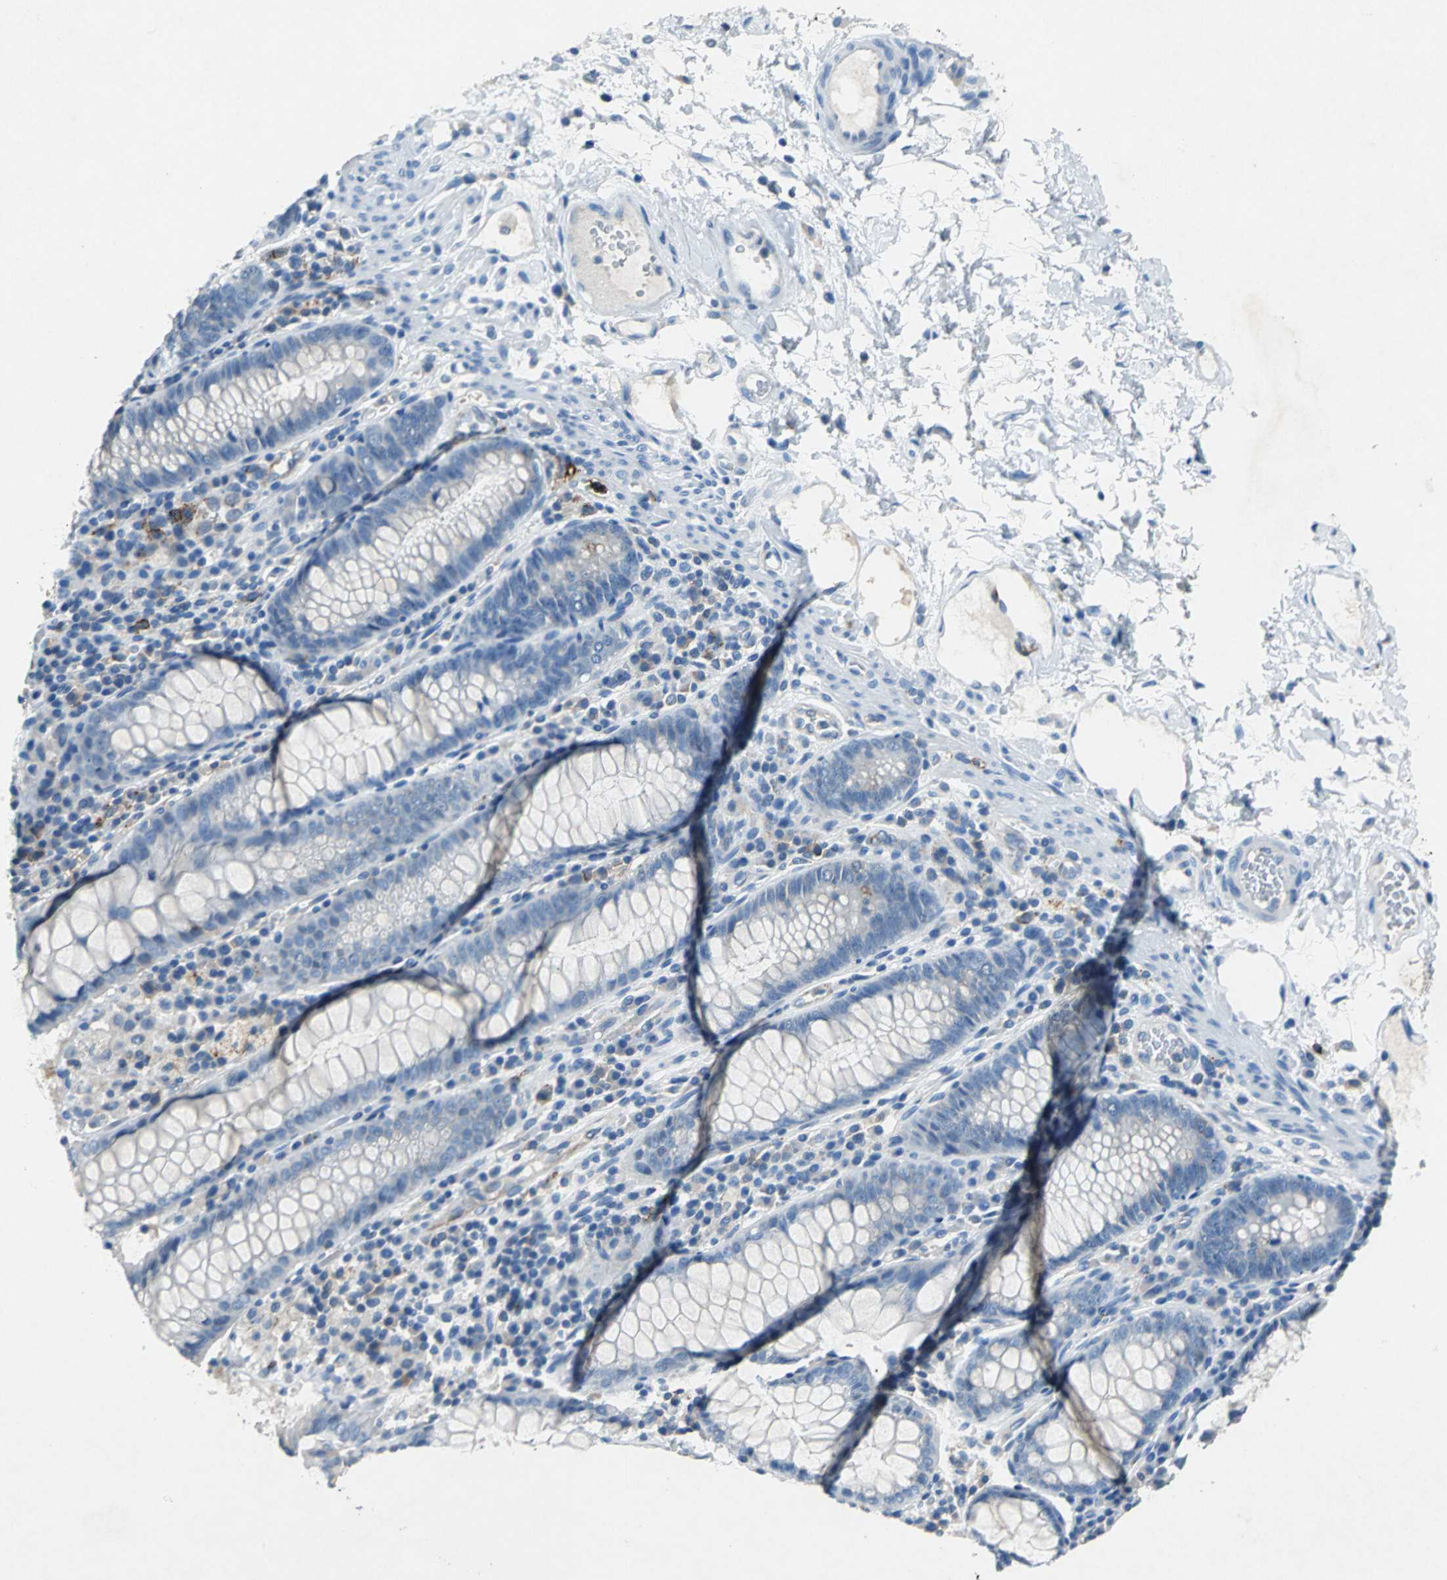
{"staining": {"intensity": "negative", "quantity": "none", "location": "none"}, "tissue": "colon", "cell_type": "Endothelial cells", "image_type": "normal", "snomed": [{"axis": "morphology", "description": "Normal tissue, NOS"}, {"axis": "topography", "description": "Colon"}], "caption": "Endothelial cells are negative for brown protein staining in benign colon.", "gene": "RPS13", "patient": {"sex": "female", "age": 46}}